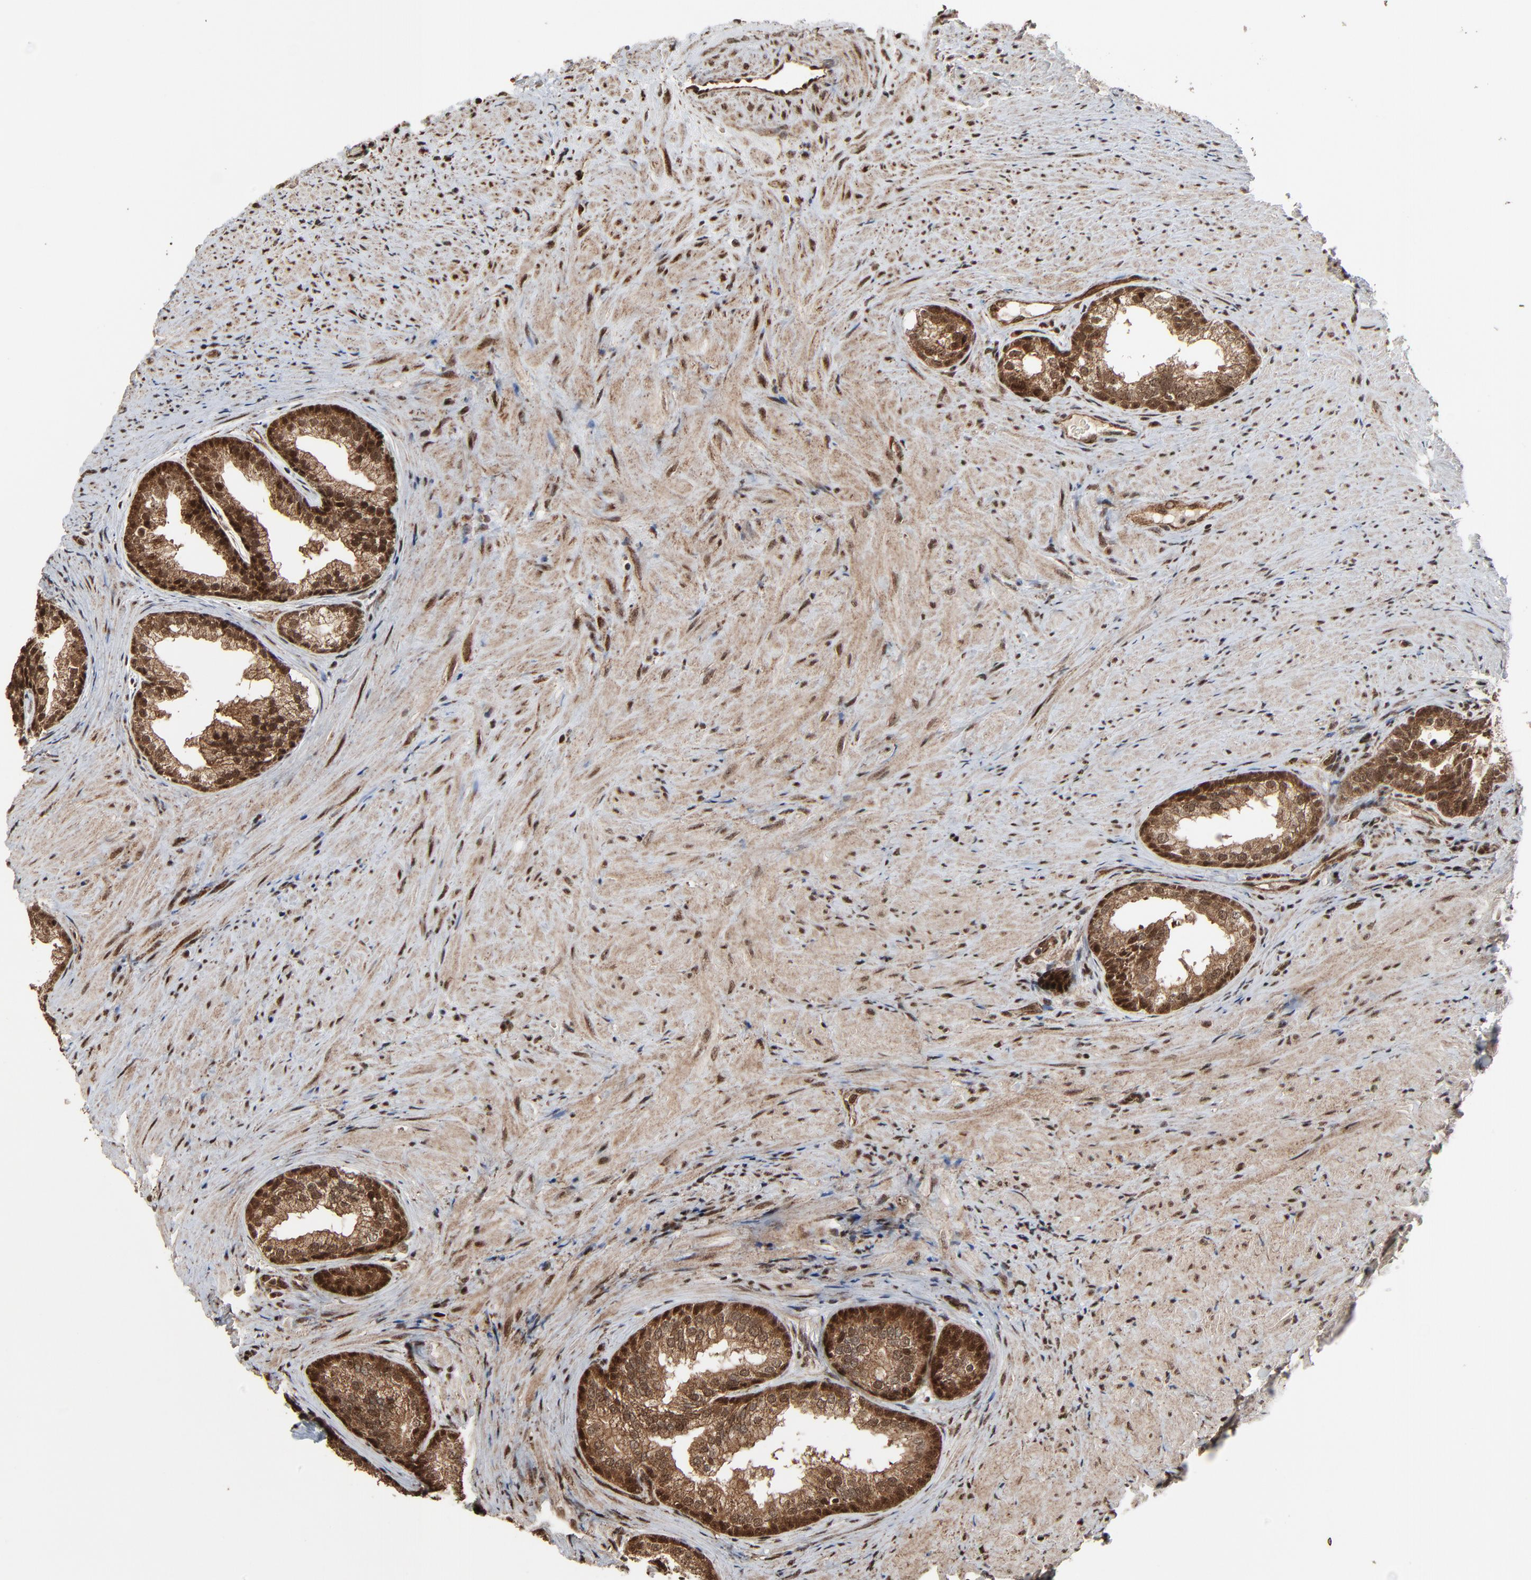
{"staining": {"intensity": "moderate", "quantity": ">75%", "location": "cytoplasmic/membranous,nuclear"}, "tissue": "prostate", "cell_type": "Glandular cells", "image_type": "normal", "snomed": [{"axis": "morphology", "description": "Normal tissue, NOS"}, {"axis": "topography", "description": "Prostate"}], "caption": "Normal prostate was stained to show a protein in brown. There is medium levels of moderate cytoplasmic/membranous,nuclear positivity in approximately >75% of glandular cells. The staining is performed using DAB brown chromogen to label protein expression. The nuclei are counter-stained blue using hematoxylin.", "gene": "RHOJ", "patient": {"sex": "male", "age": 76}}